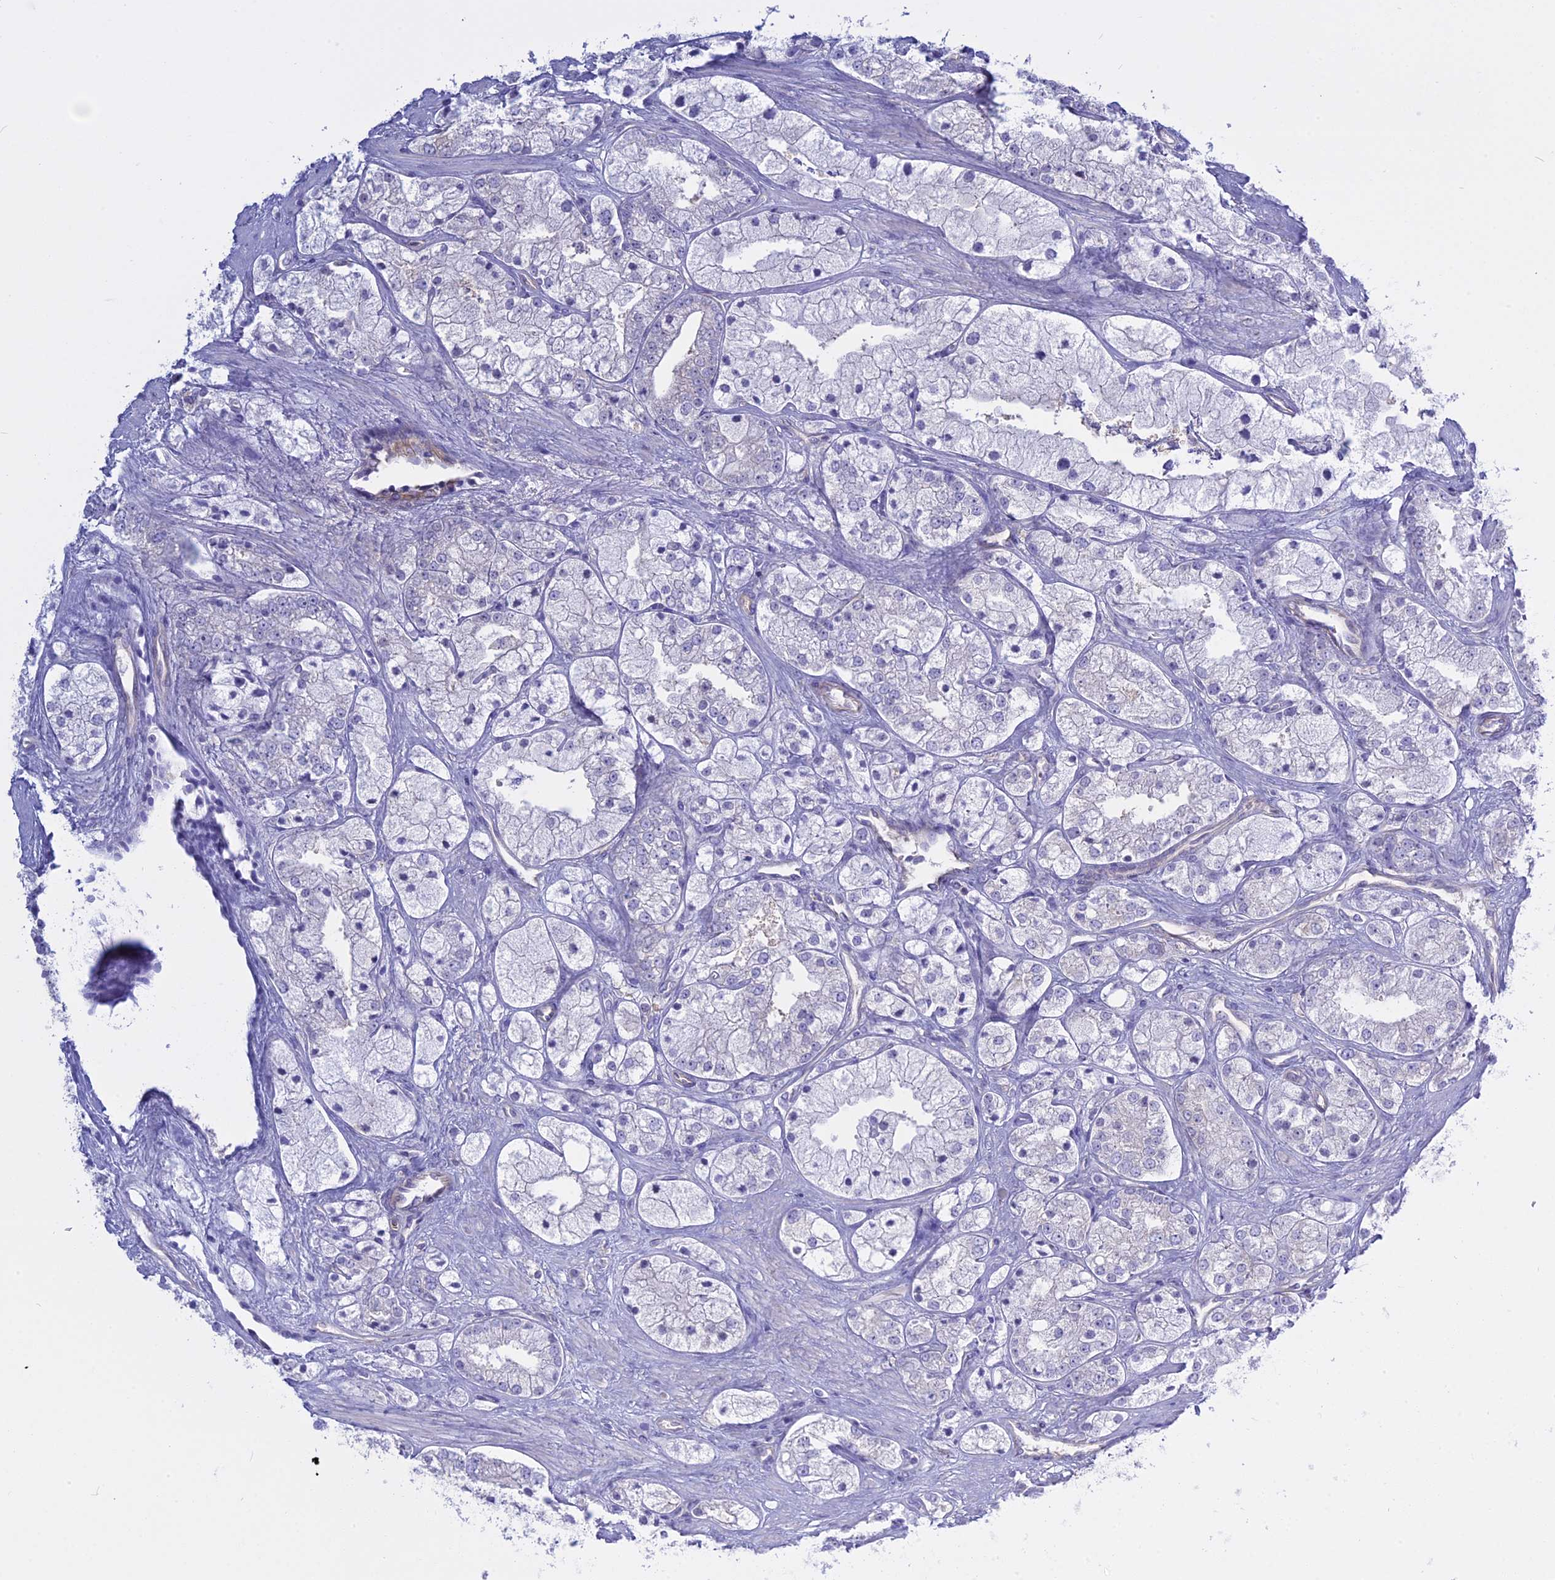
{"staining": {"intensity": "negative", "quantity": "none", "location": "none"}, "tissue": "prostate cancer", "cell_type": "Tumor cells", "image_type": "cancer", "snomed": [{"axis": "morphology", "description": "Adenocarcinoma, High grade"}, {"axis": "topography", "description": "Prostate"}], "caption": "The histopathology image shows no significant staining in tumor cells of high-grade adenocarcinoma (prostate).", "gene": "AHCYL1", "patient": {"sex": "male", "age": 50}}